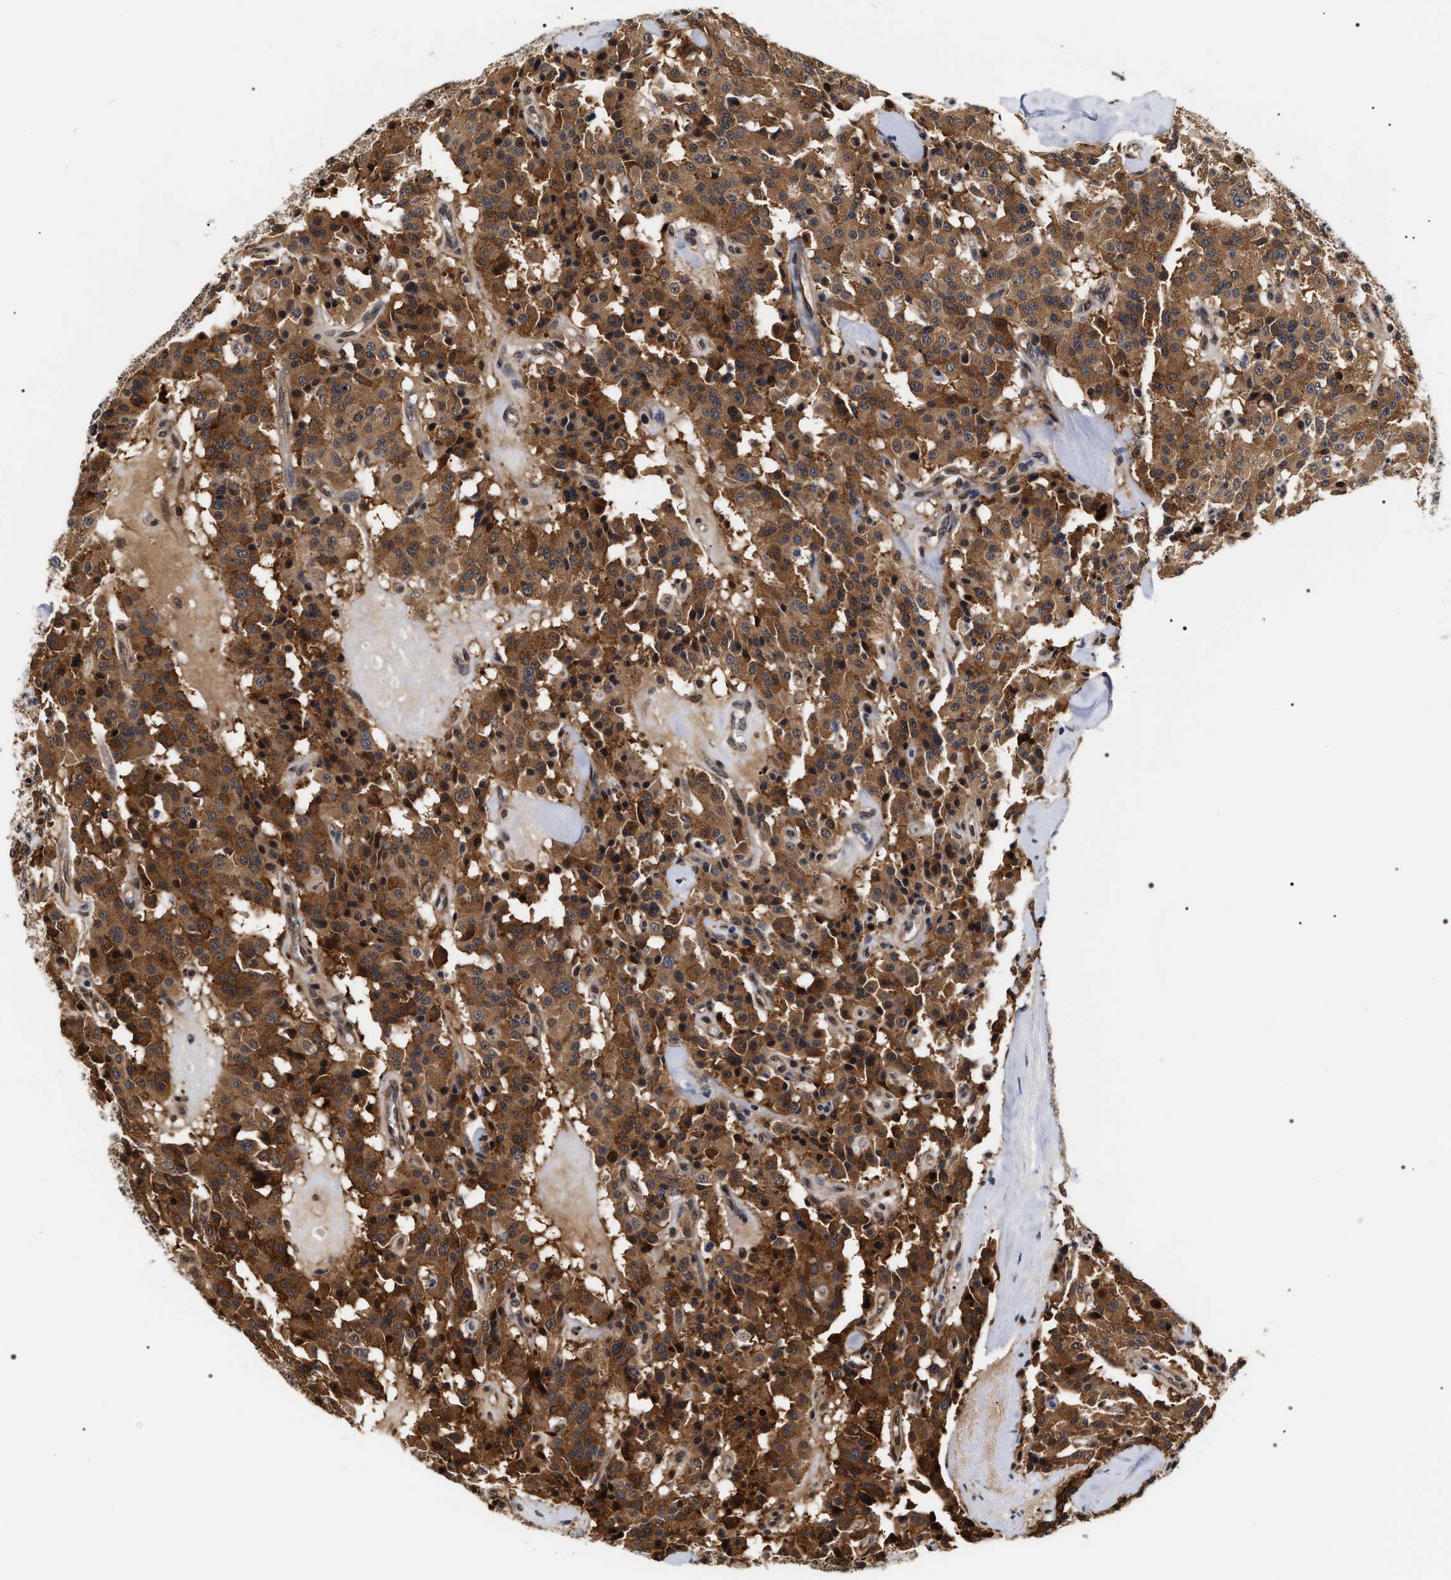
{"staining": {"intensity": "strong", "quantity": ">75%", "location": "cytoplasmic/membranous"}, "tissue": "carcinoid", "cell_type": "Tumor cells", "image_type": "cancer", "snomed": [{"axis": "morphology", "description": "Carcinoid, malignant, NOS"}, {"axis": "topography", "description": "Lung"}], "caption": "IHC (DAB) staining of malignant carcinoid shows strong cytoplasmic/membranous protein expression in approximately >75% of tumor cells.", "gene": "BAG6", "patient": {"sex": "male", "age": 30}}